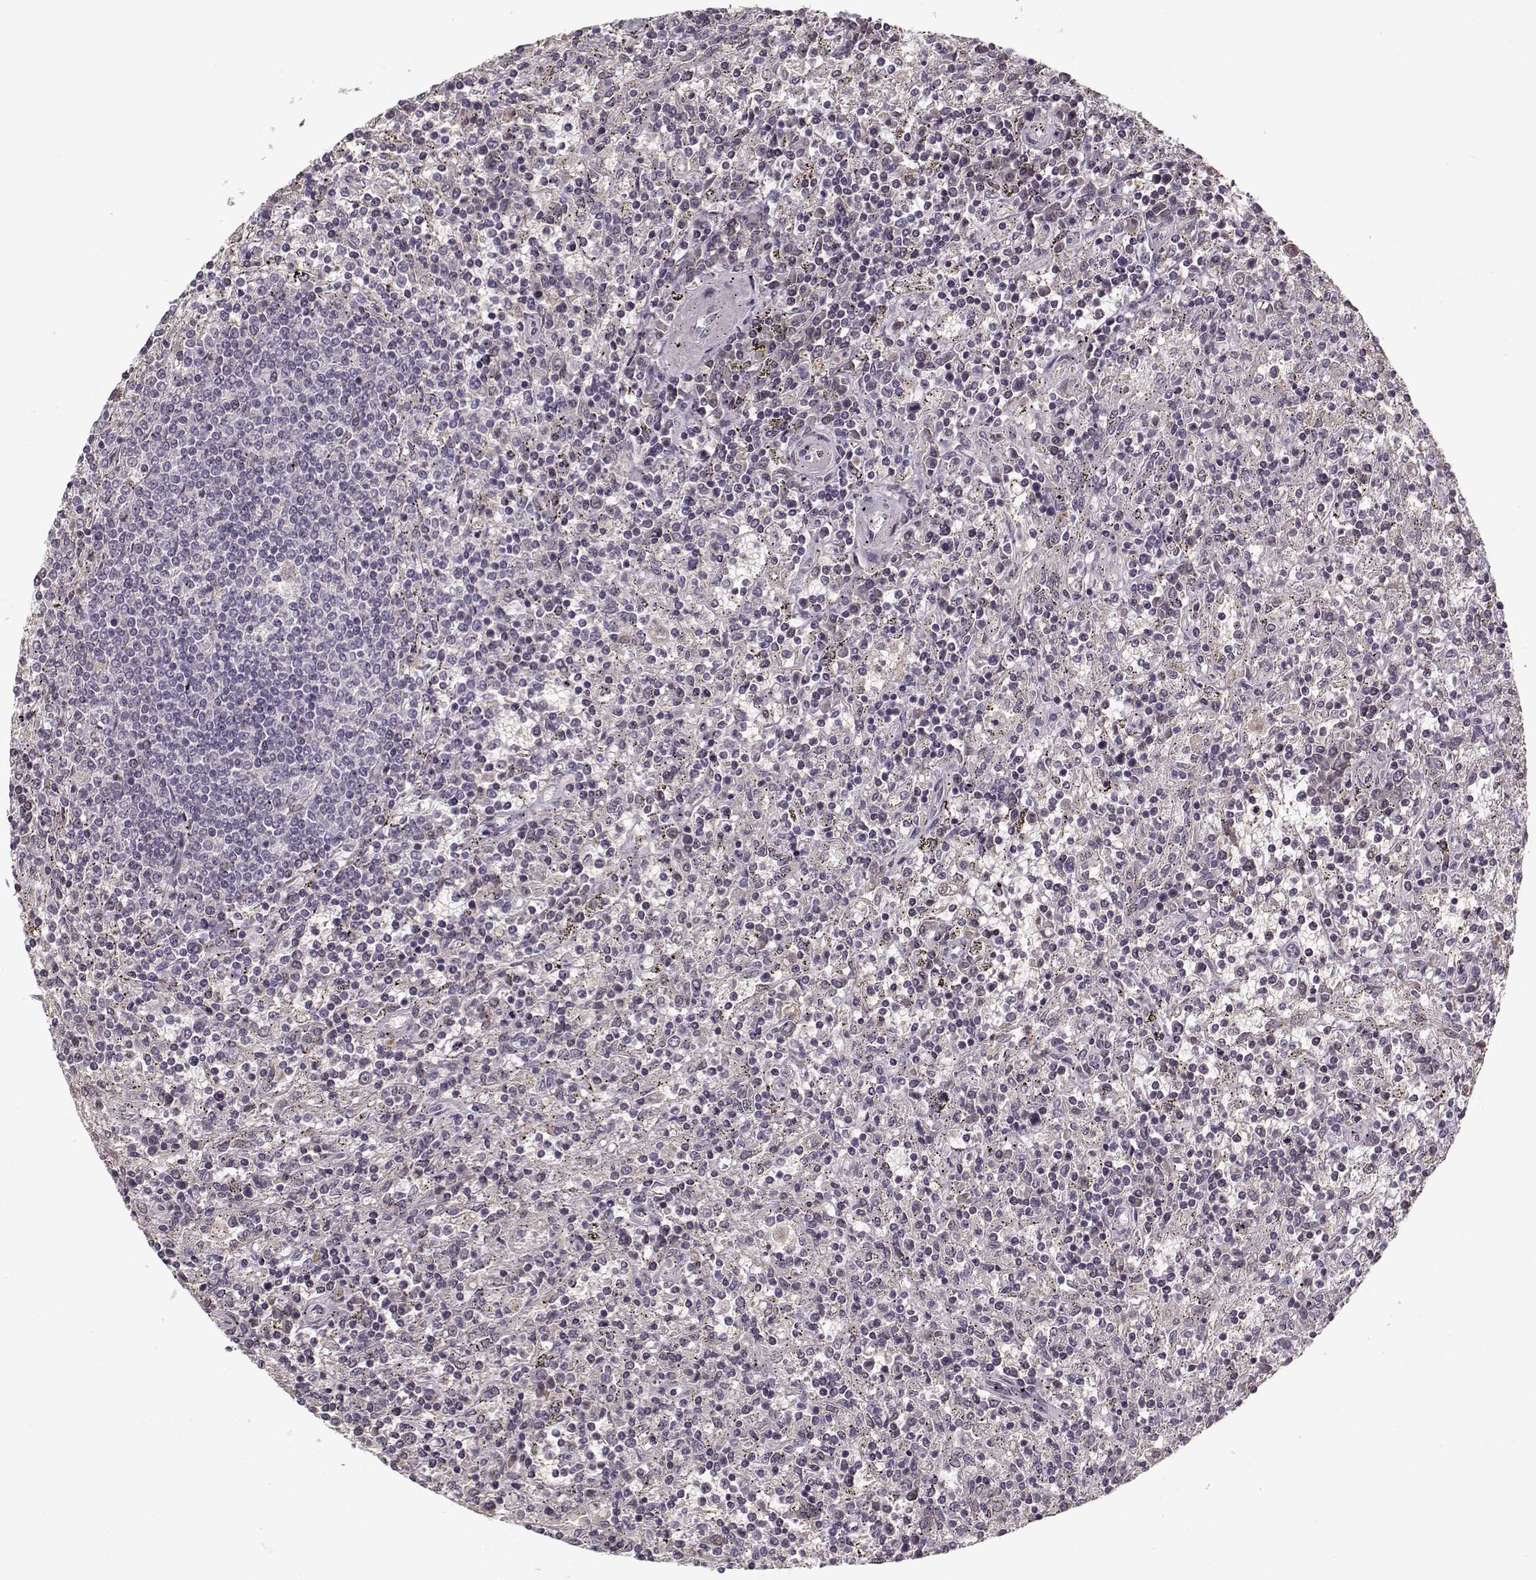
{"staining": {"intensity": "negative", "quantity": "none", "location": "none"}, "tissue": "lymphoma", "cell_type": "Tumor cells", "image_type": "cancer", "snomed": [{"axis": "morphology", "description": "Malignant lymphoma, non-Hodgkin's type, Low grade"}, {"axis": "topography", "description": "Spleen"}], "caption": "Human malignant lymphoma, non-Hodgkin's type (low-grade) stained for a protein using IHC displays no staining in tumor cells.", "gene": "AFM", "patient": {"sex": "male", "age": 62}}